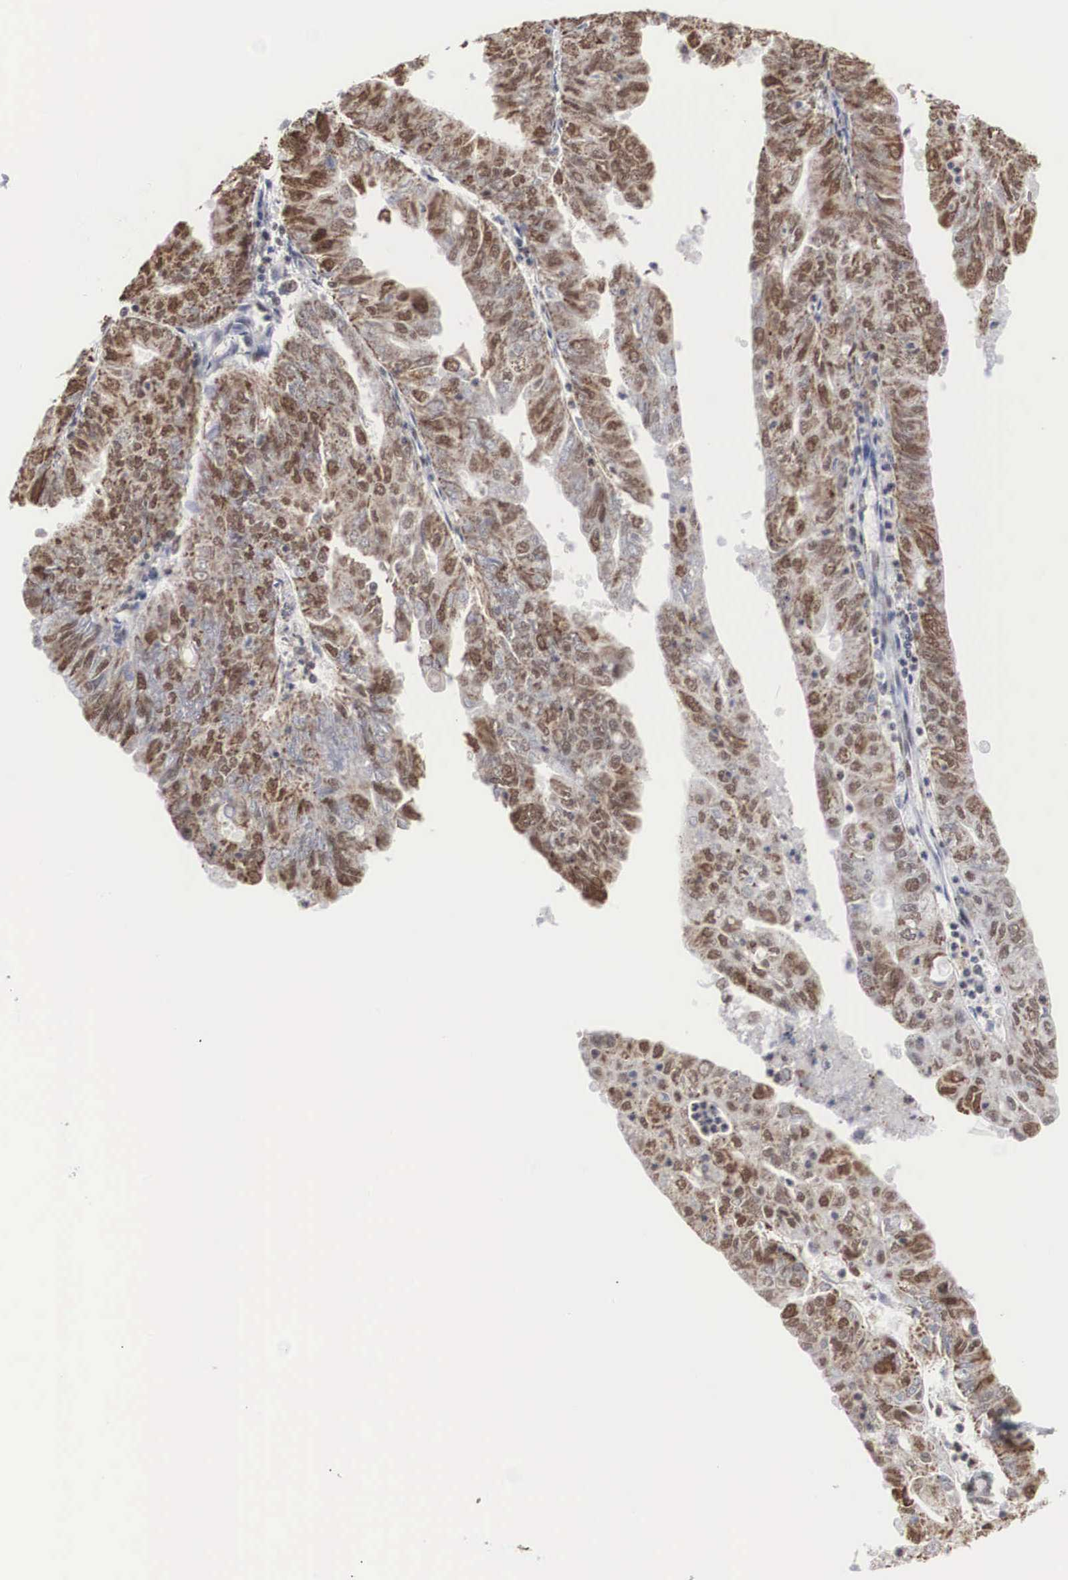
{"staining": {"intensity": "moderate", "quantity": ">75%", "location": "nuclear"}, "tissue": "endometrial cancer", "cell_type": "Tumor cells", "image_type": "cancer", "snomed": [{"axis": "morphology", "description": "Adenocarcinoma, NOS"}, {"axis": "topography", "description": "Endometrium"}], "caption": "This image displays endometrial adenocarcinoma stained with immunohistochemistry to label a protein in brown. The nuclear of tumor cells show moderate positivity for the protein. Nuclei are counter-stained blue.", "gene": "AUTS2", "patient": {"sex": "female", "age": 79}}